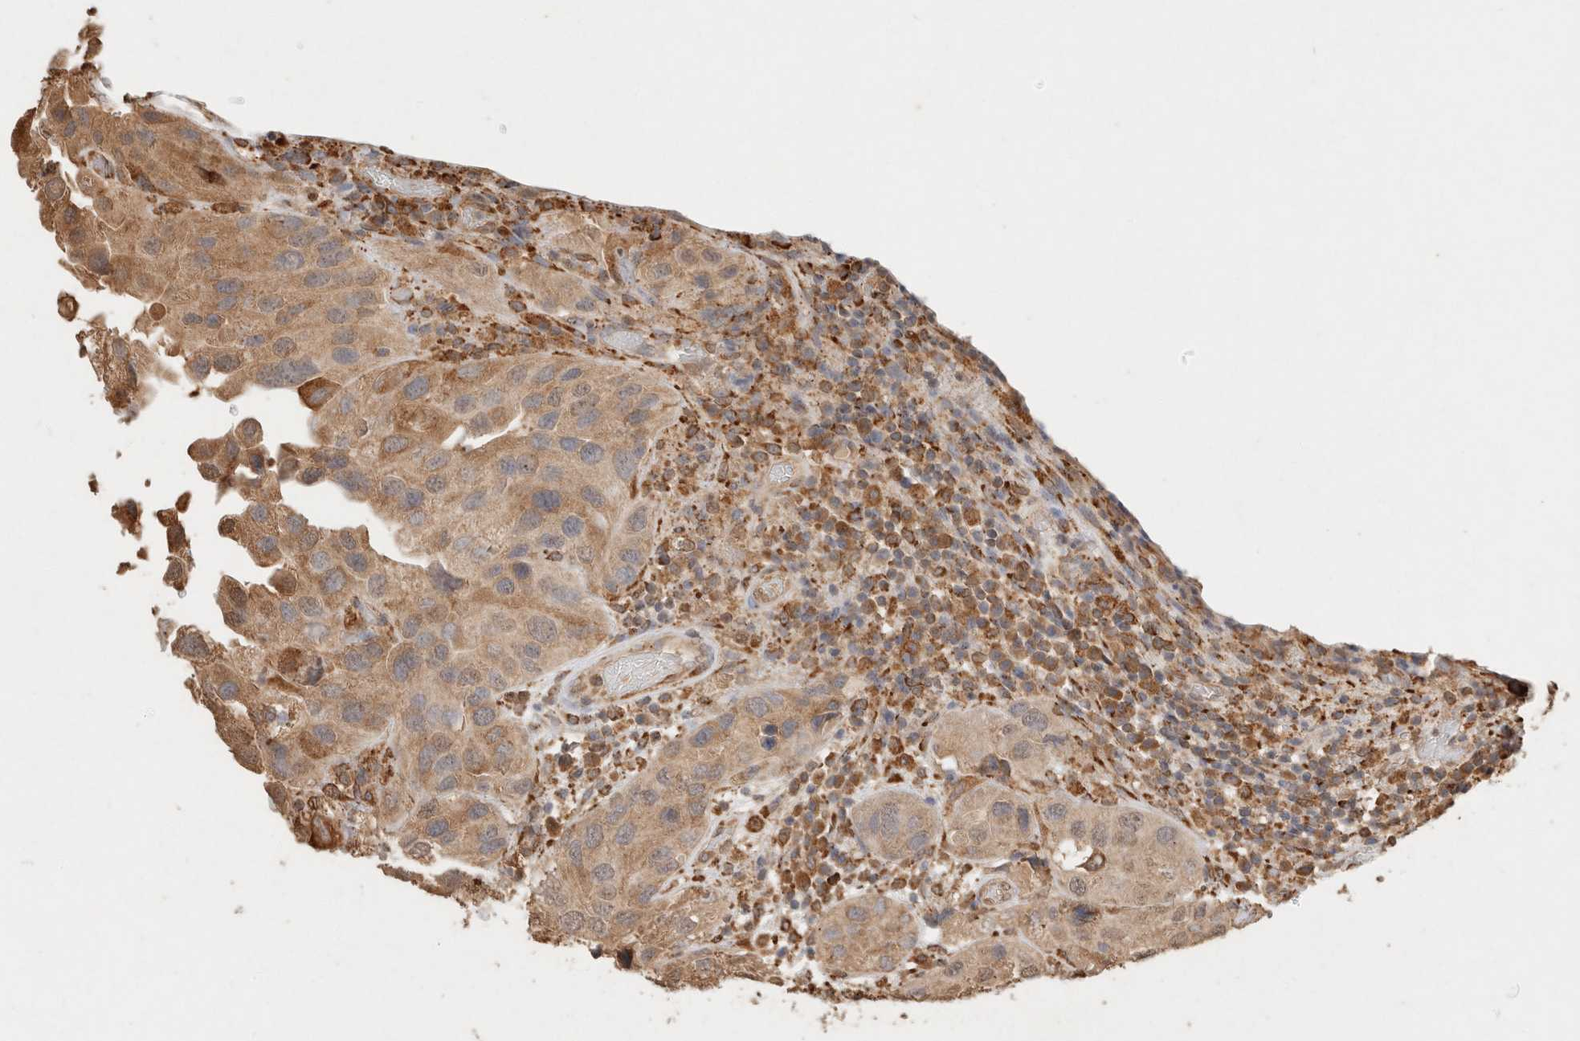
{"staining": {"intensity": "moderate", "quantity": ">75%", "location": "cytoplasmic/membranous"}, "tissue": "urothelial cancer", "cell_type": "Tumor cells", "image_type": "cancer", "snomed": [{"axis": "morphology", "description": "Urothelial carcinoma, High grade"}, {"axis": "topography", "description": "Urinary bladder"}], "caption": "The immunohistochemical stain shows moderate cytoplasmic/membranous expression in tumor cells of high-grade urothelial carcinoma tissue.", "gene": "ERAP1", "patient": {"sex": "female", "age": 64}}